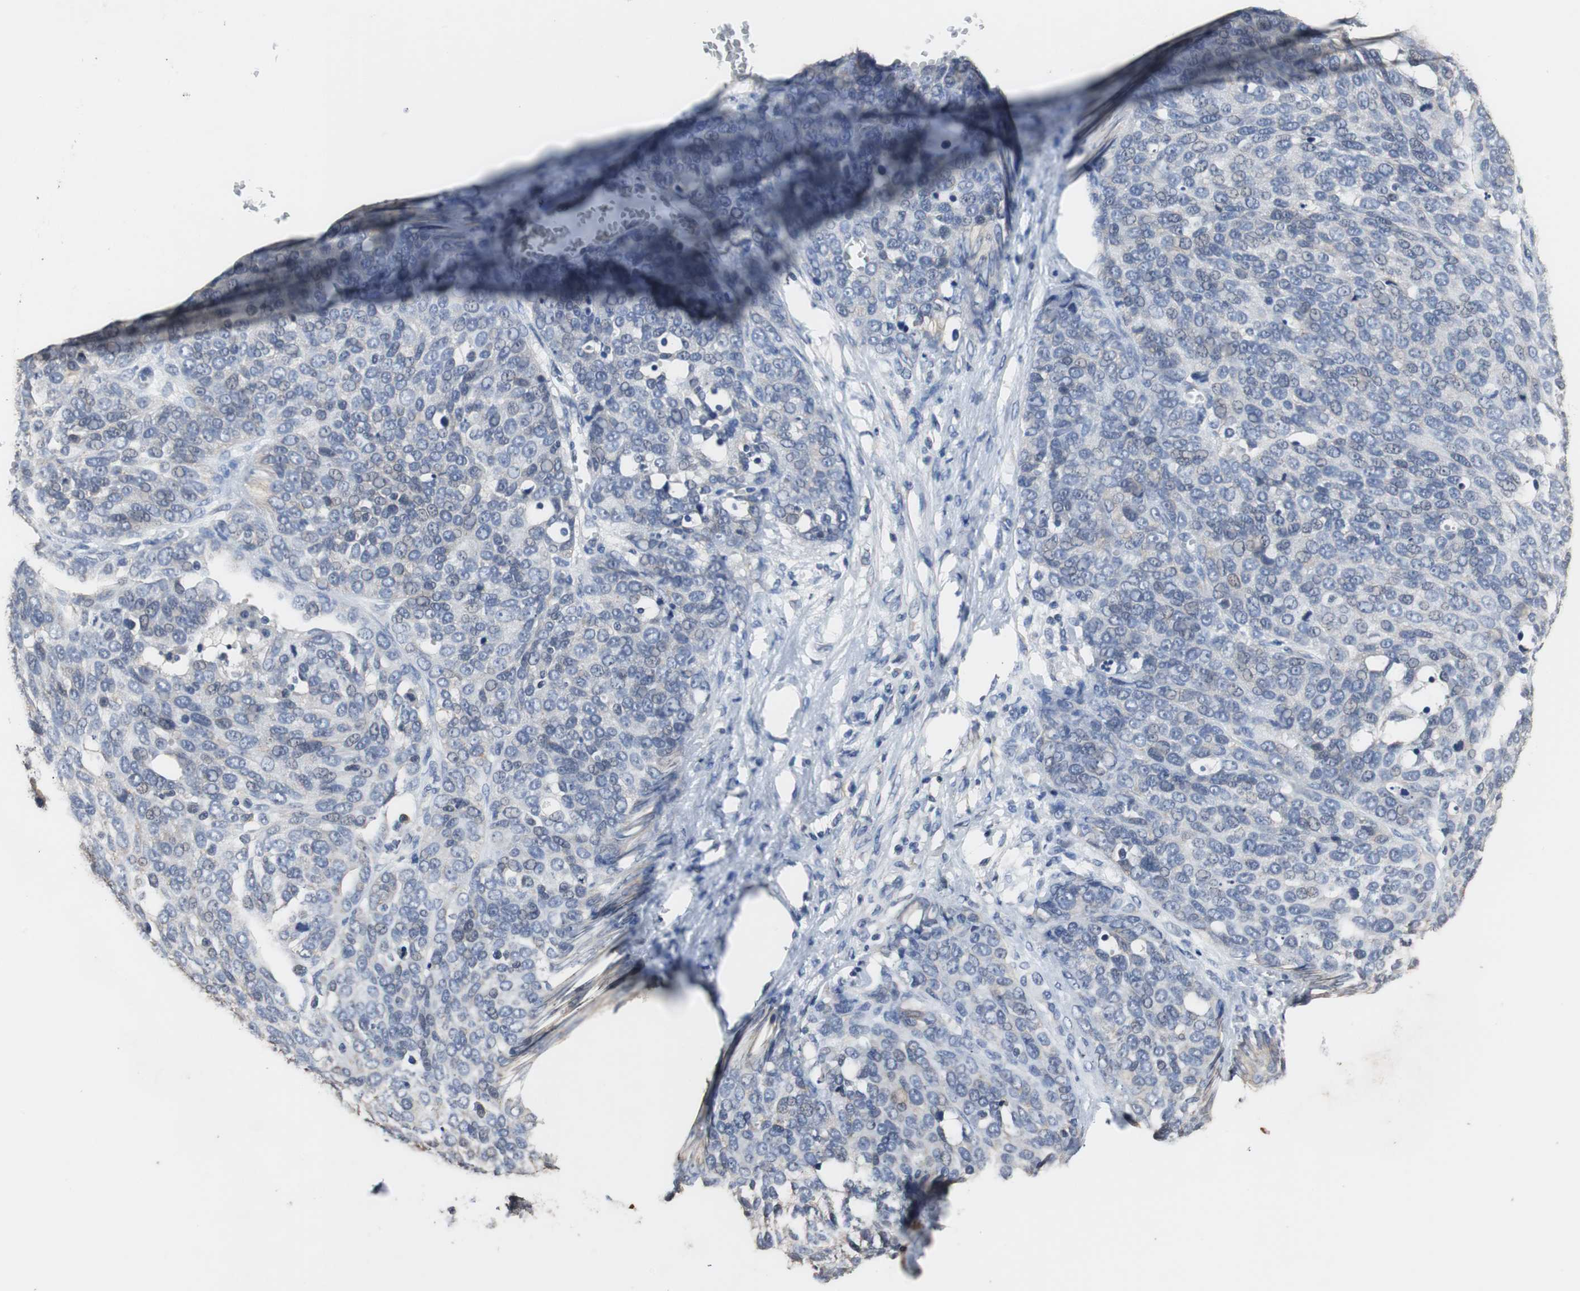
{"staining": {"intensity": "negative", "quantity": "none", "location": "none"}, "tissue": "ovarian cancer", "cell_type": "Tumor cells", "image_type": "cancer", "snomed": [{"axis": "morphology", "description": "Cystadenocarcinoma, serous, NOS"}, {"axis": "topography", "description": "Ovary"}], "caption": "DAB (3,3'-diaminobenzidine) immunohistochemical staining of serous cystadenocarcinoma (ovarian) reveals no significant staining in tumor cells.", "gene": "SCIMP", "patient": {"sex": "female", "age": 44}}